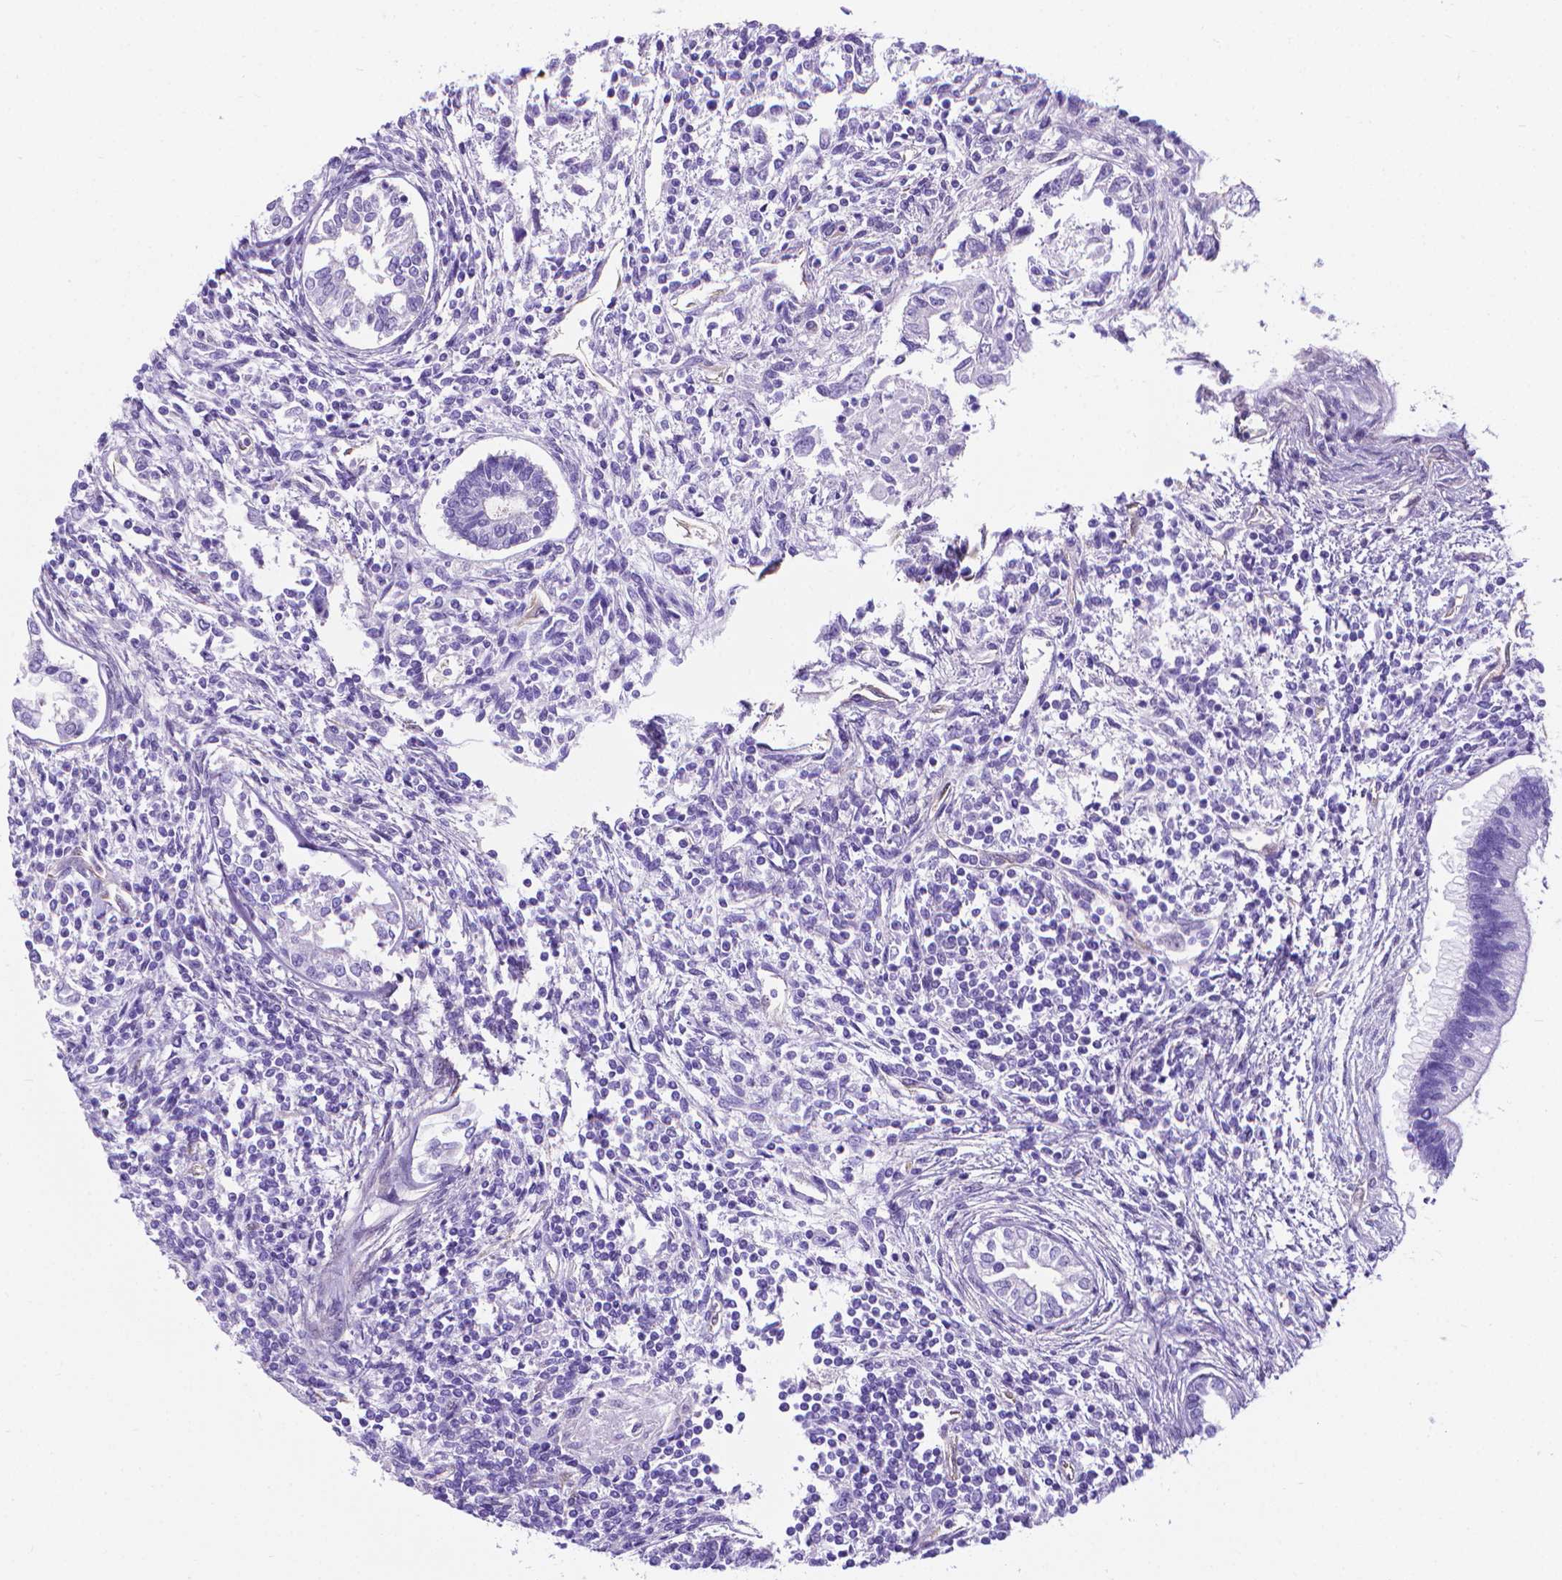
{"staining": {"intensity": "negative", "quantity": "none", "location": "none"}, "tissue": "testis cancer", "cell_type": "Tumor cells", "image_type": "cancer", "snomed": [{"axis": "morphology", "description": "Carcinoma, Embryonal, NOS"}, {"axis": "topography", "description": "Testis"}], "caption": "This is an immunohistochemistry image of embryonal carcinoma (testis). There is no staining in tumor cells.", "gene": "CLIC4", "patient": {"sex": "male", "age": 37}}